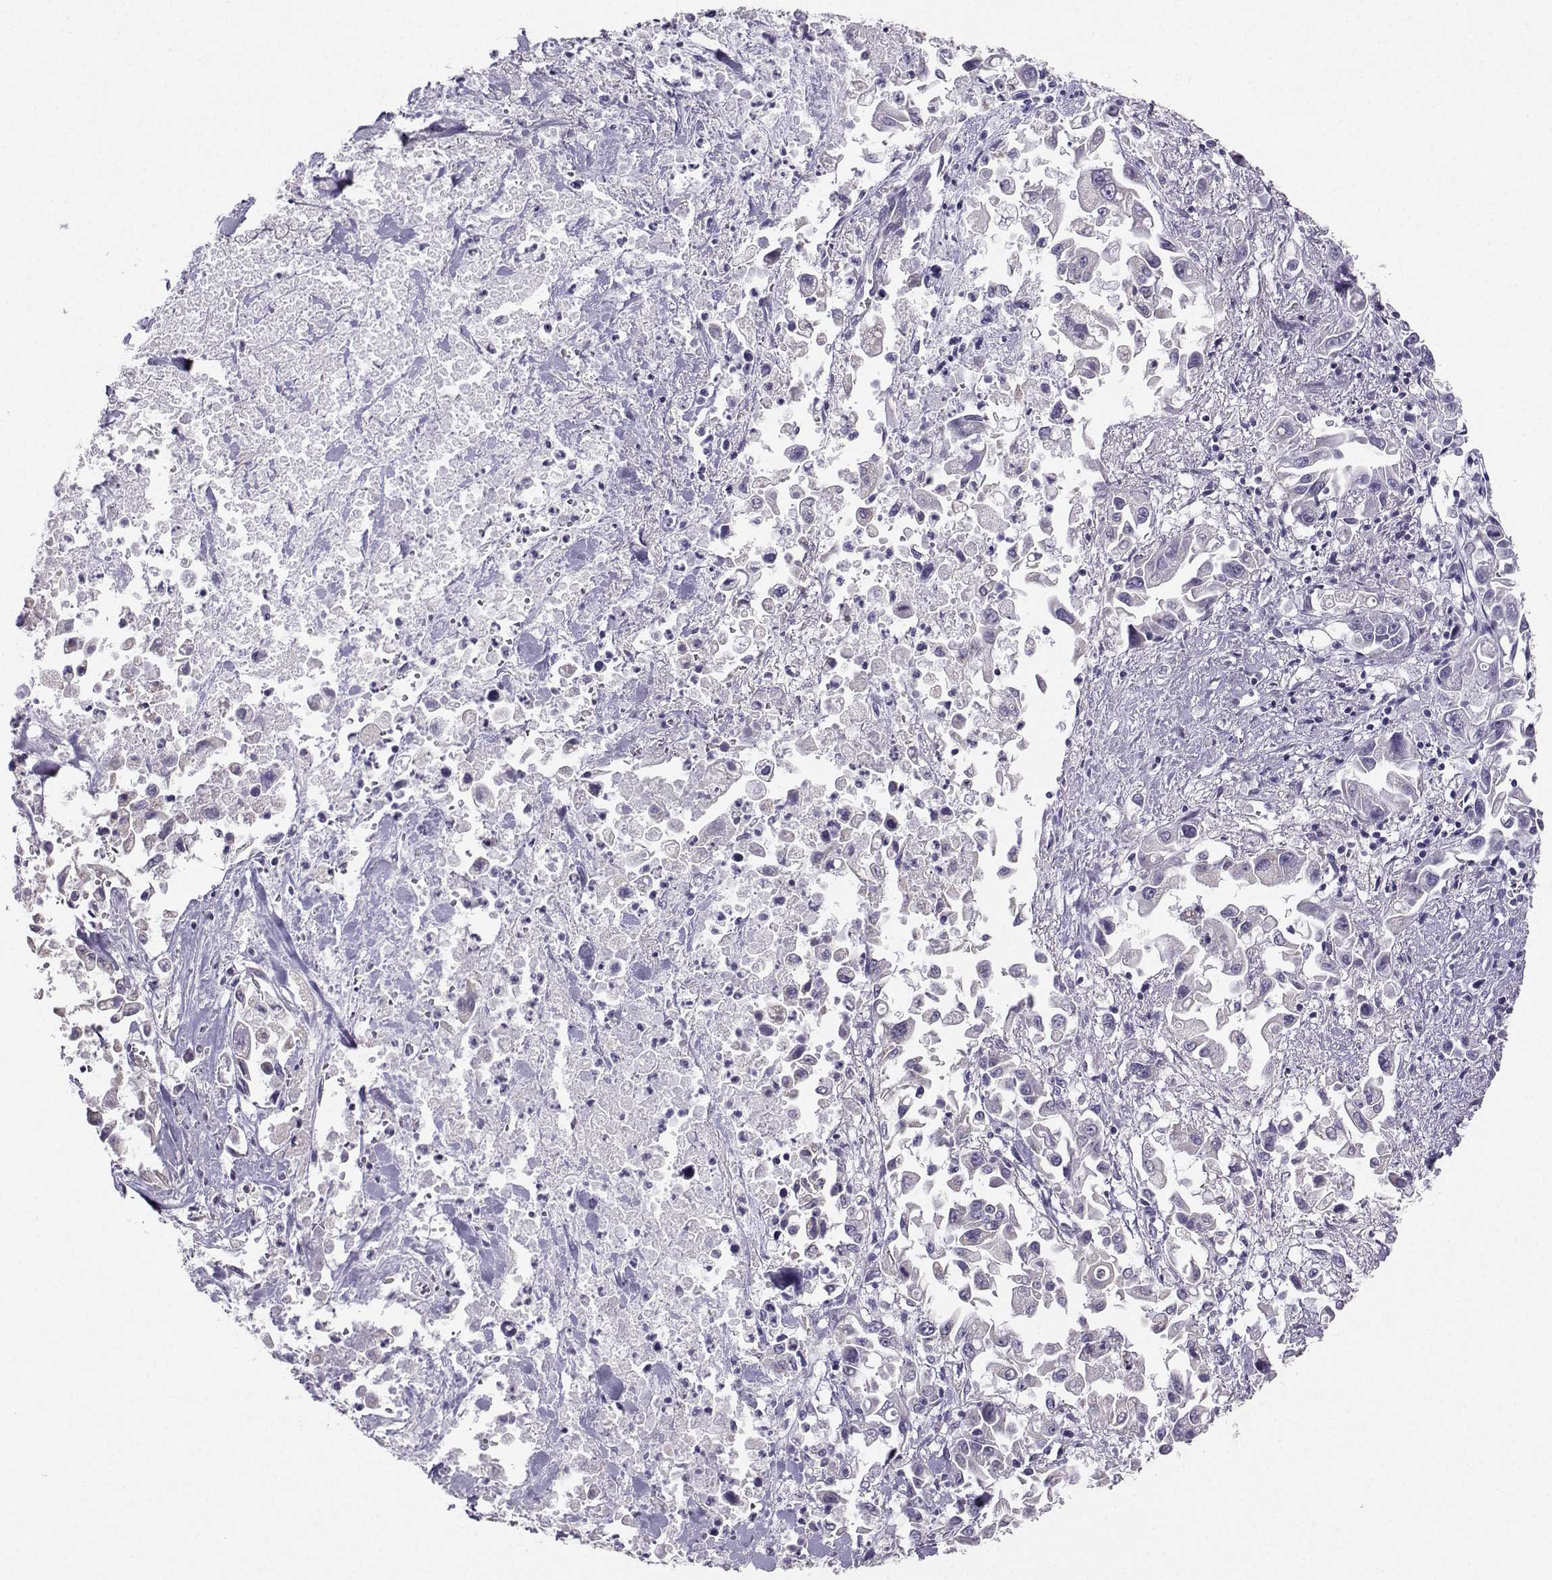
{"staining": {"intensity": "negative", "quantity": "none", "location": "none"}, "tissue": "pancreatic cancer", "cell_type": "Tumor cells", "image_type": "cancer", "snomed": [{"axis": "morphology", "description": "Adenocarcinoma, NOS"}, {"axis": "topography", "description": "Pancreas"}], "caption": "Pancreatic cancer stained for a protein using IHC reveals no staining tumor cells.", "gene": "AVP", "patient": {"sex": "female", "age": 83}}